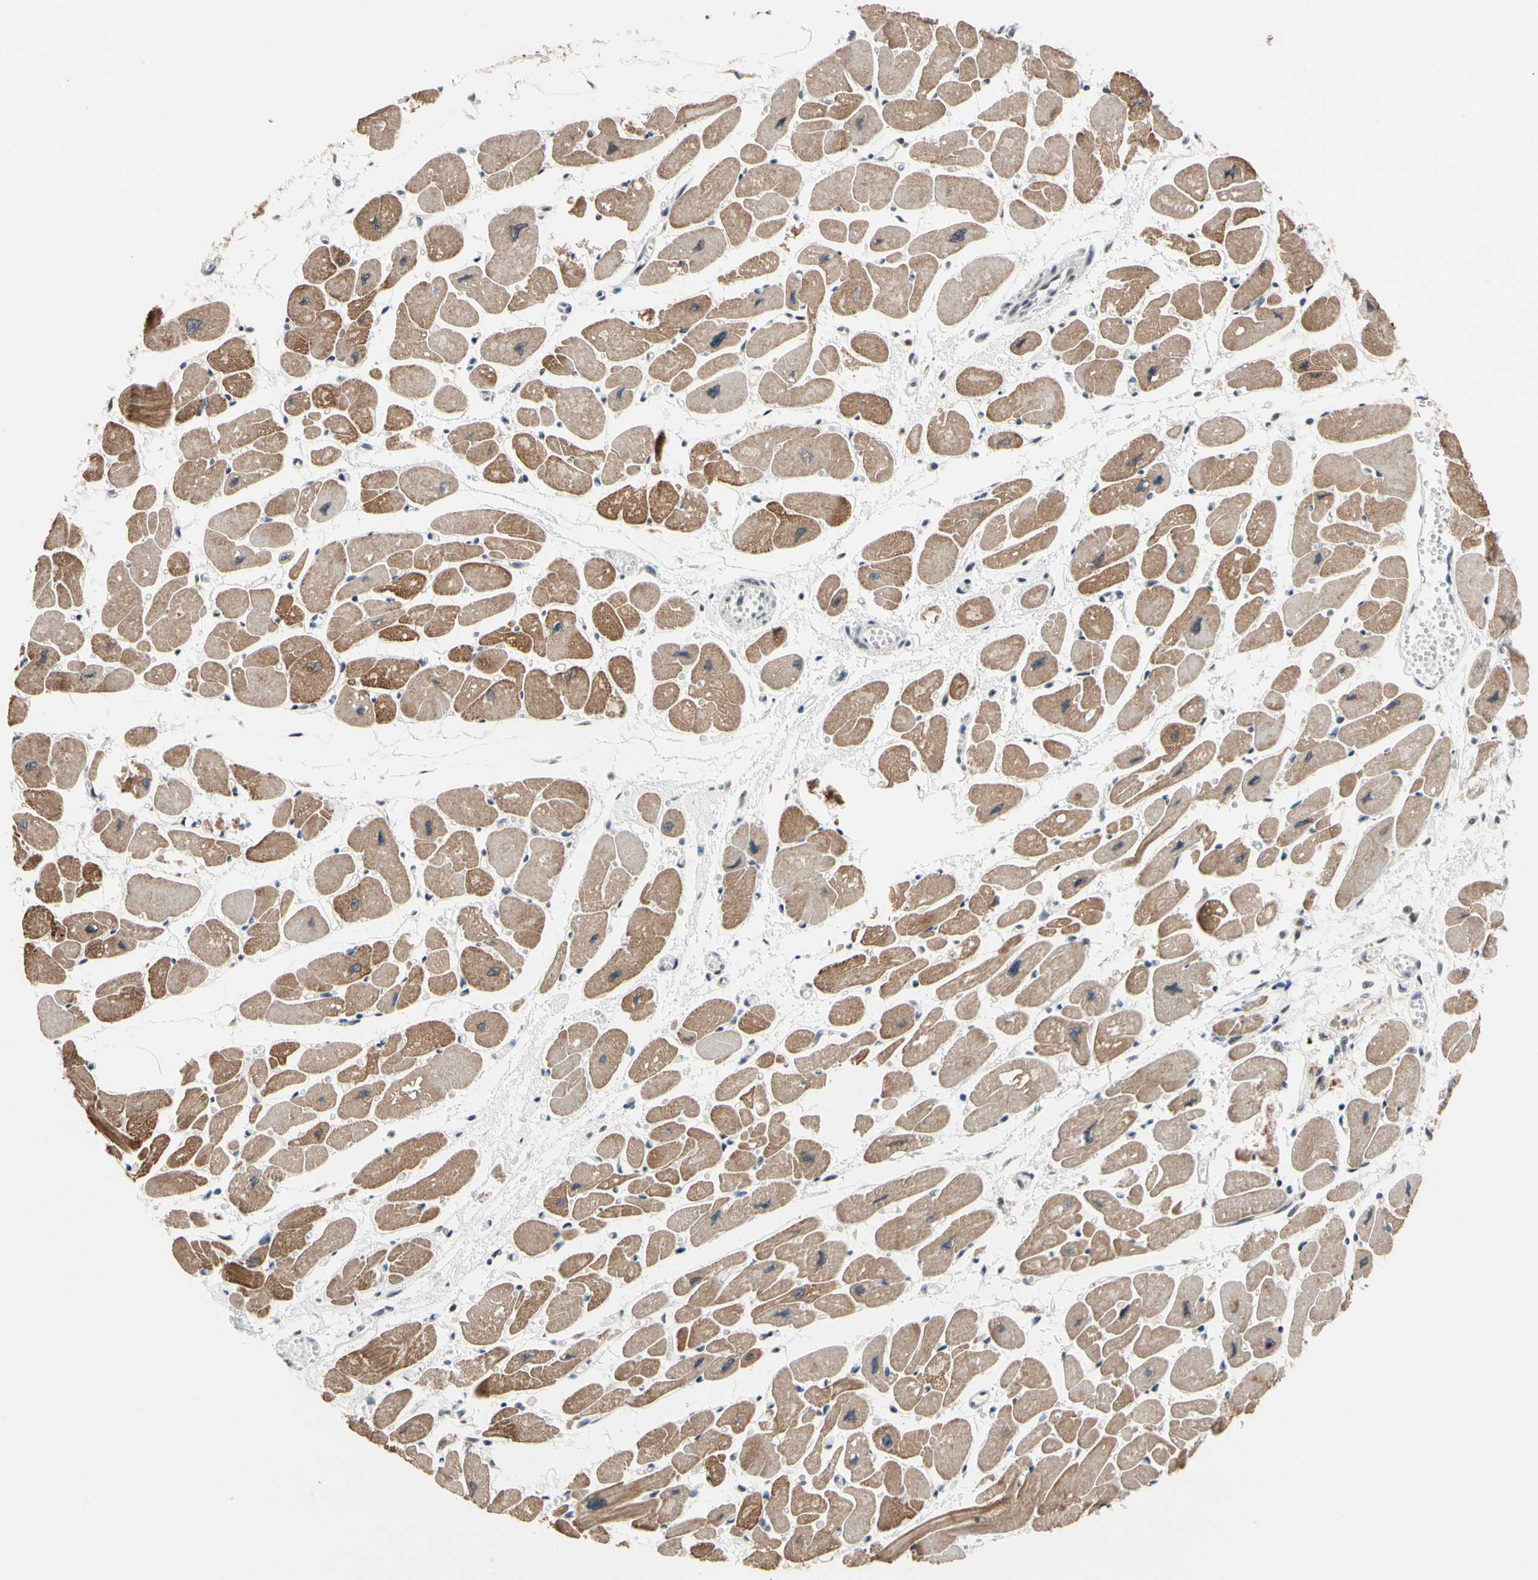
{"staining": {"intensity": "moderate", "quantity": ">75%", "location": "cytoplasmic/membranous"}, "tissue": "heart muscle", "cell_type": "Cardiomyocytes", "image_type": "normal", "snomed": [{"axis": "morphology", "description": "Normal tissue, NOS"}, {"axis": "topography", "description": "Heart"}], "caption": "Immunohistochemical staining of normal heart muscle exhibits moderate cytoplasmic/membranous protein expression in about >75% of cardiomyocytes.", "gene": "NGEF", "patient": {"sex": "female", "age": 54}}